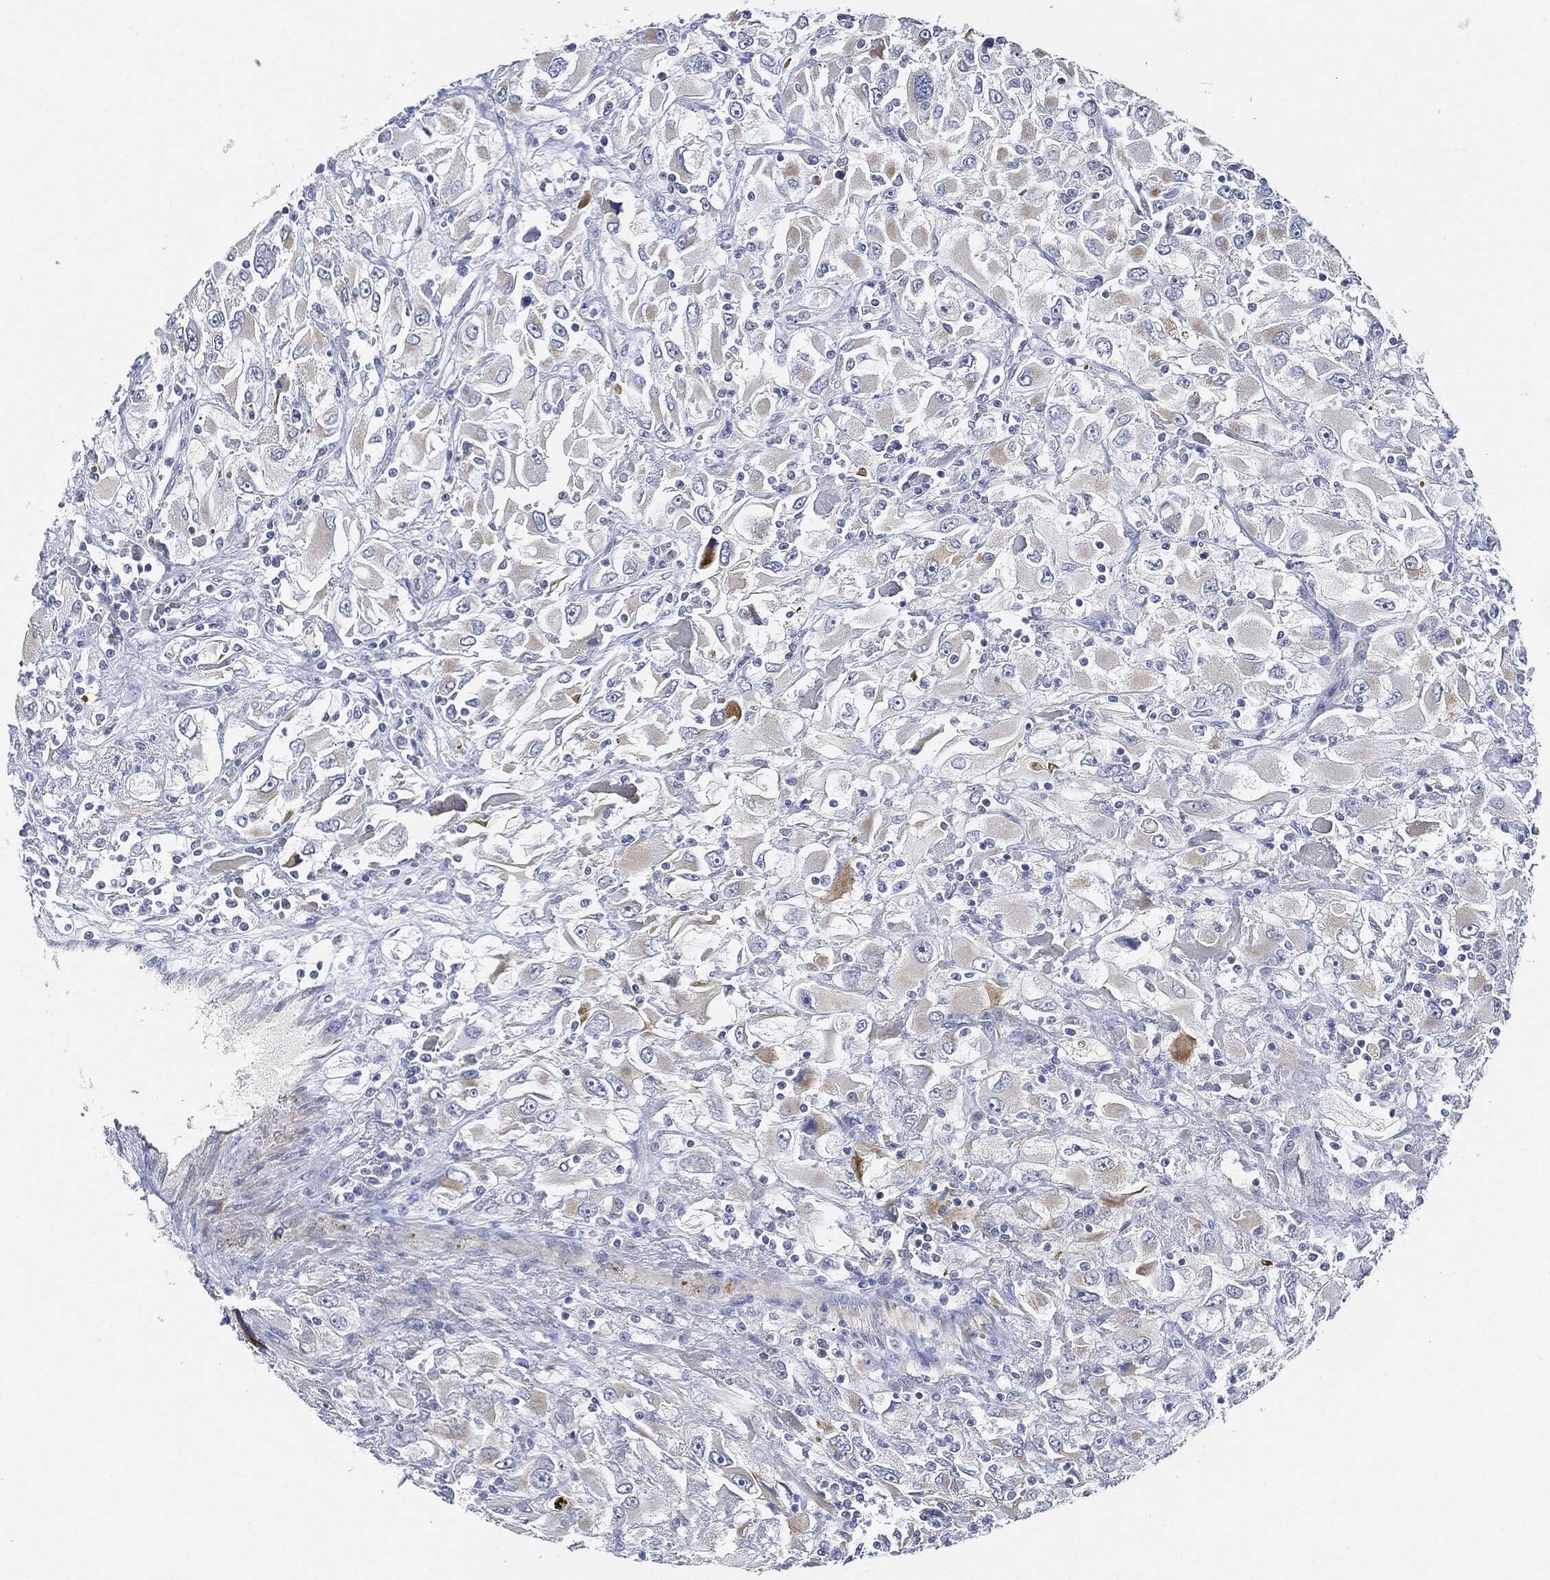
{"staining": {"intensity": "moderate", "quantity": "<25%", "location": "cytoplasmic/membranous"}, "tissue": "renal cancer", "cell_type": "Tumor cells", "image_type": "cancer", "snomed": [{"axis": "morphology", "description": "Adenocarcinoma, NOS"}, {"axis": "topography", "description": "Kidney"}], "caption": "Immunohistochemical staining of human renal adenocarcinoma reveals moderate cytoplasmic/membranous protein staining in about <25% of tumor cells.", "gene": "THSD1", "patient": {"sex": "female", "age": 52}}